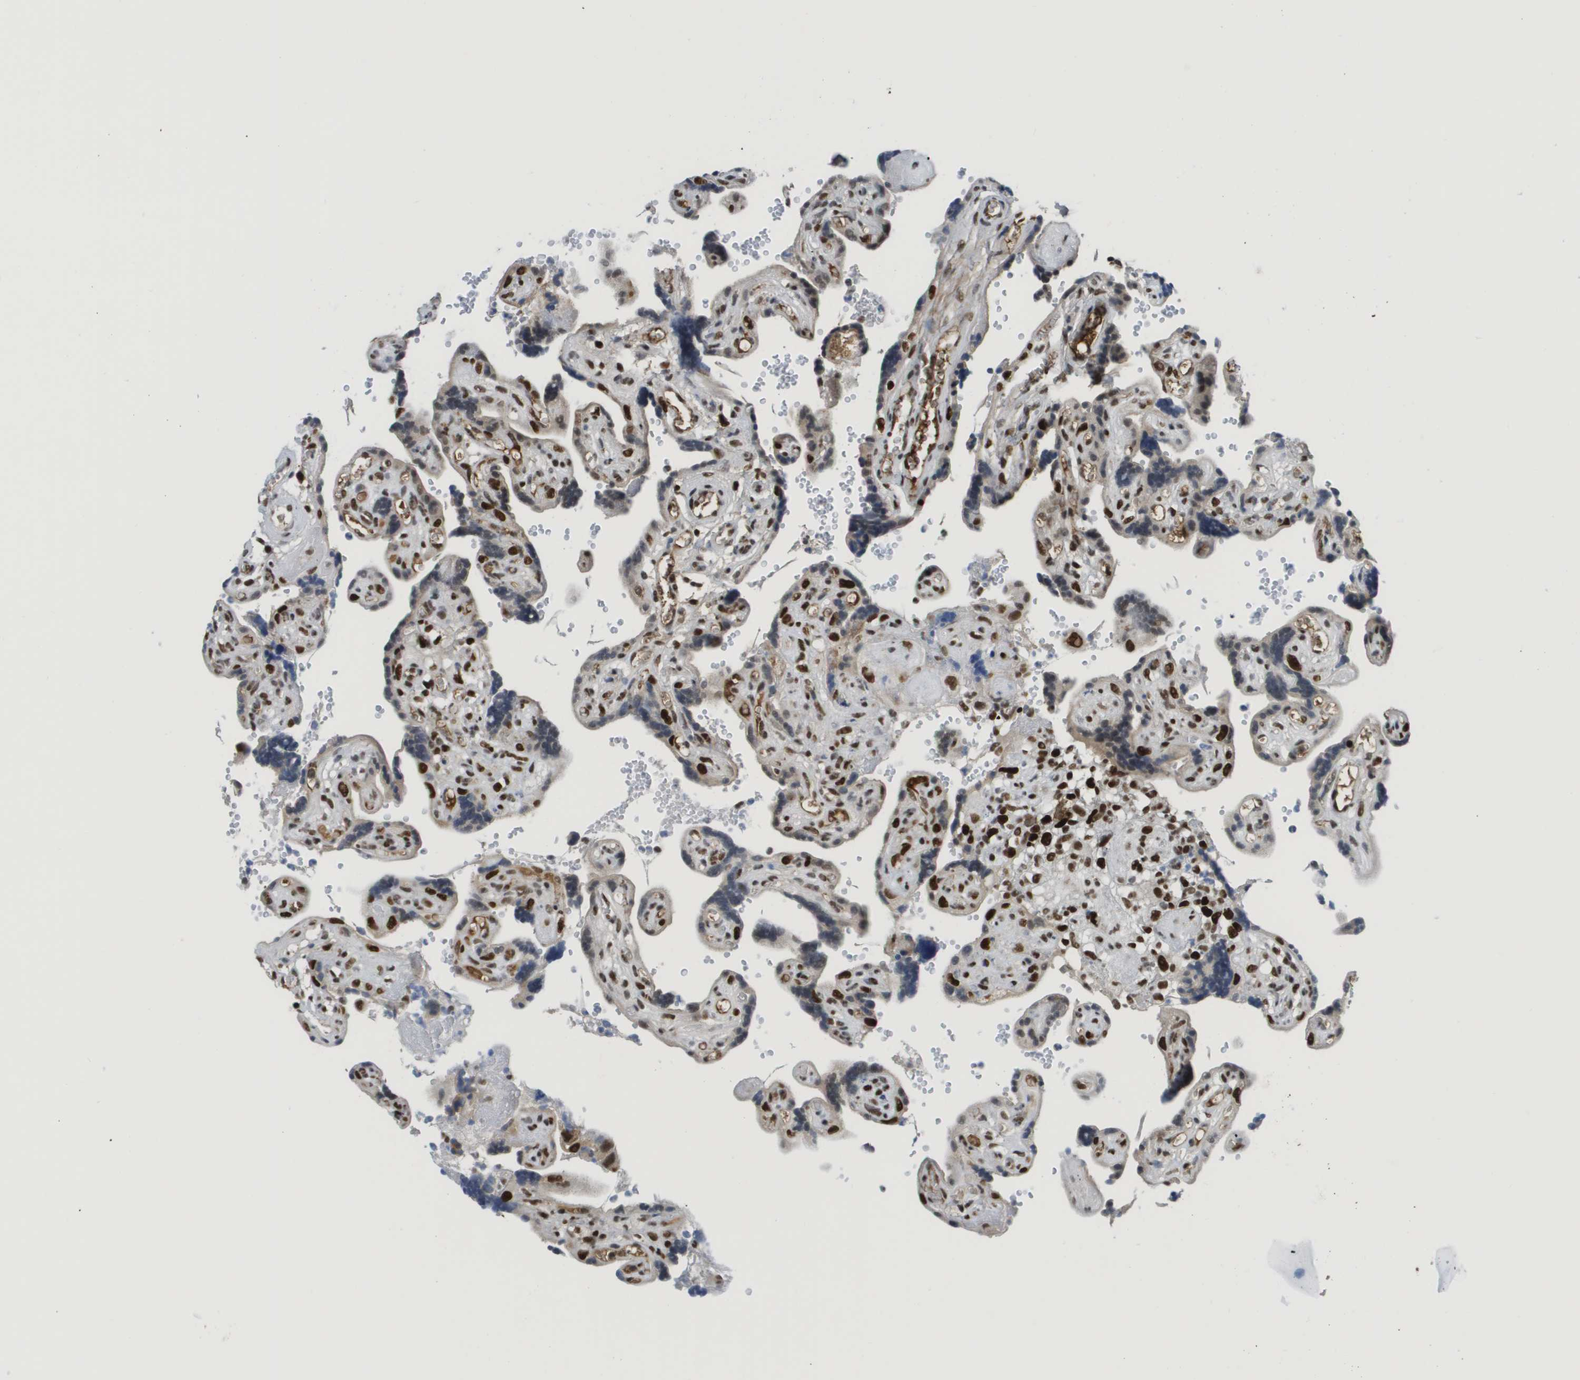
{"staining": {"intensity": "strong", "quantity": ">75%", "location": "nuclear"}, "tissue": "placenta", "cell_type": "Decidual cells", "image_type": "normal", "snomed": [{"axis": "morphology", "description": "Normal tissue, NOS"}, {"axis": "topography", "description": "Placenta"}], "caption": "Immunohistochemistry (DAB) staining of unremarkable human placenta exhibits strong nuclear protein staining in approximately >75% of decidual cells.", "gene": "SMARCAD1", "patient": {"sex": "female", "age": 30}}